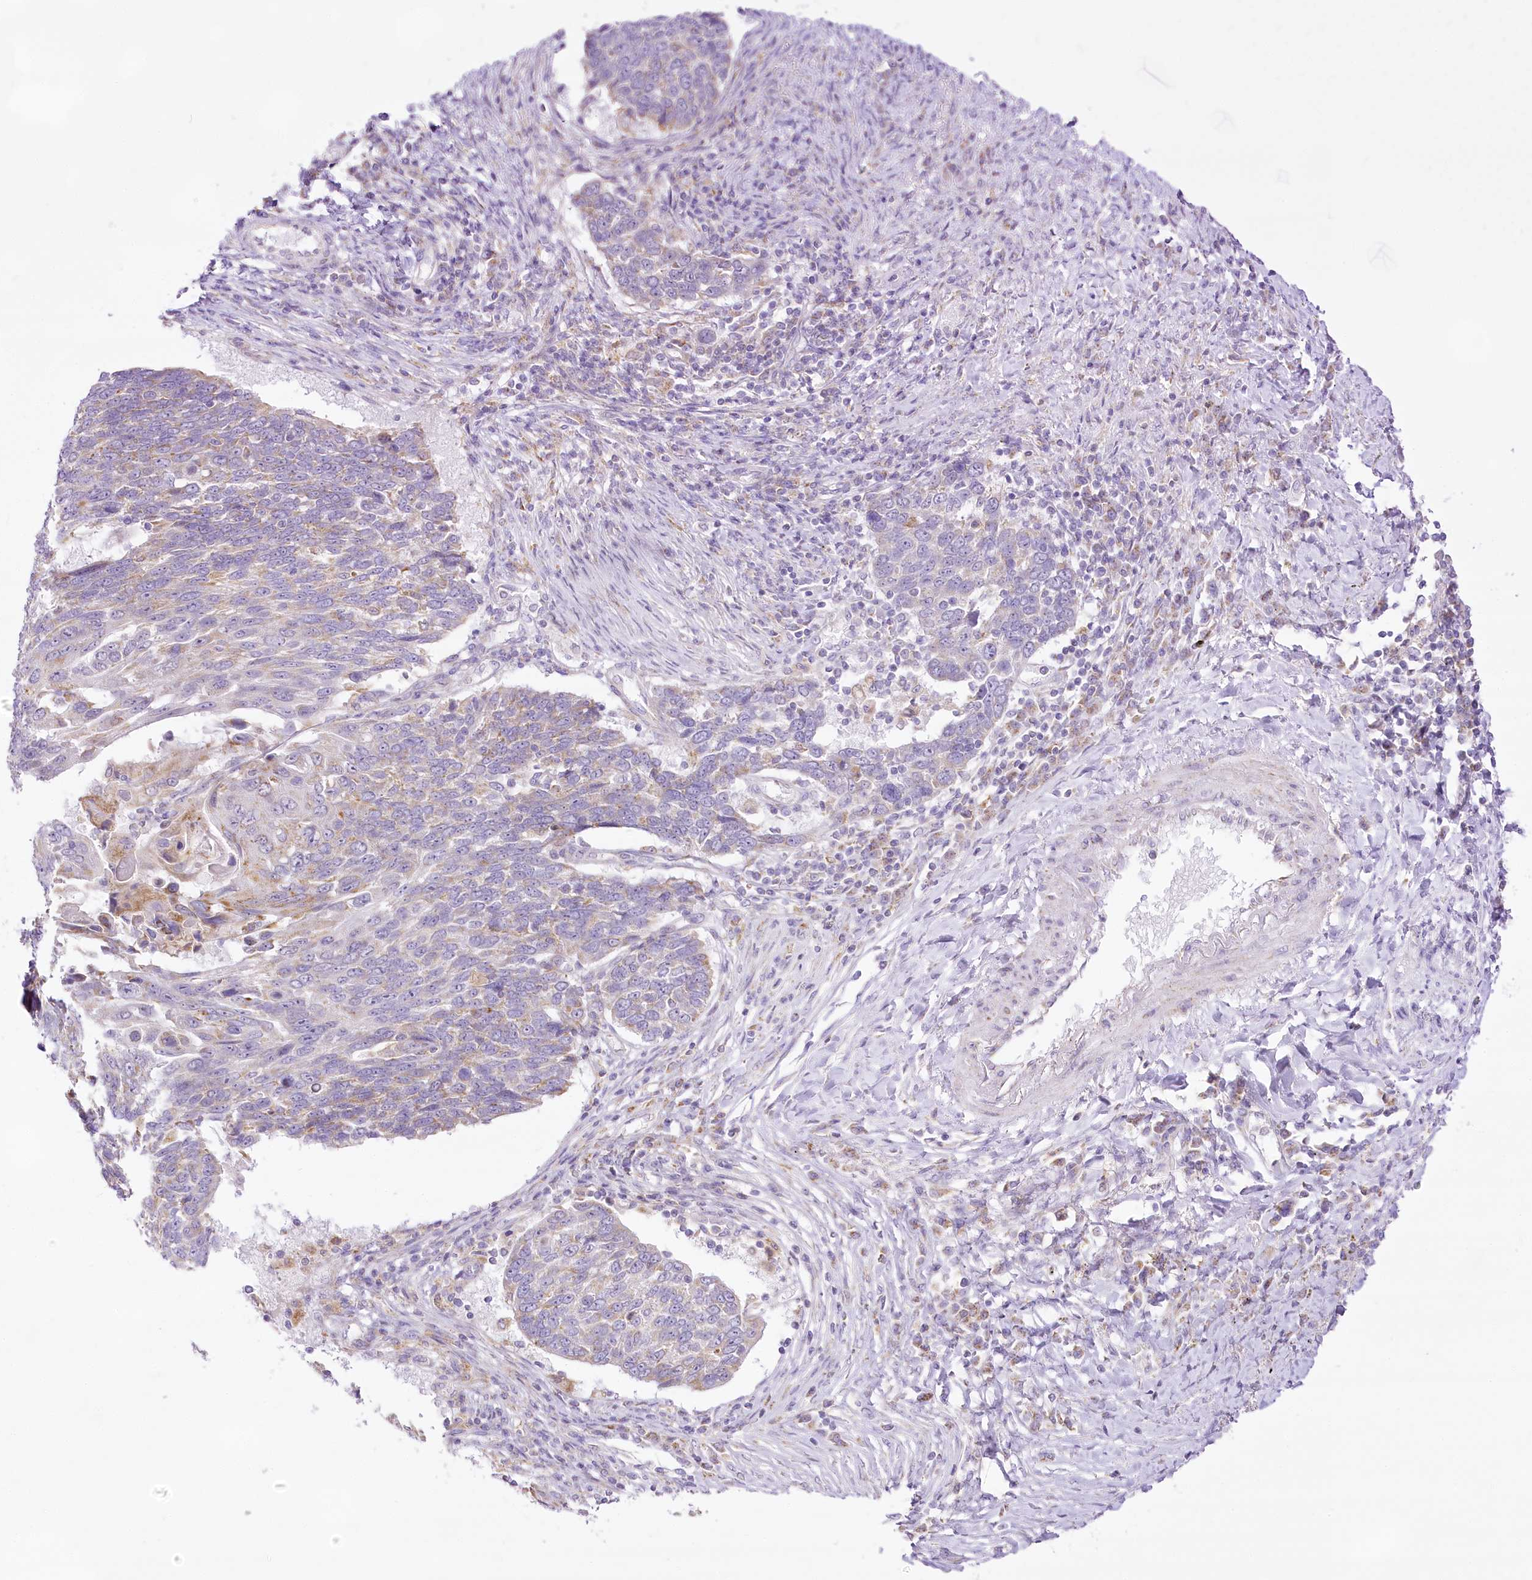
{"staining": {"intensity": "weak", "quantity": "25%-75%", "location": "cytoplasmic/membranous"}, "tissue": "lung cancer", "cell_type": "Tumor cells", "image_type": "cancer", "snomed": [{"axis": "morphology", "description": "Squamous cell carcinoma, NOS"}, {"axis": "topography", "description": "Lung"}], "caption": "About 25%-75% of tumor cells in lung cancer display weak cytoplasmic/membranous protein staining as visualized by brown immunohistochemical staining.", "gene": "CCDC30", "patient": {"sex": "male", "age": 66}}